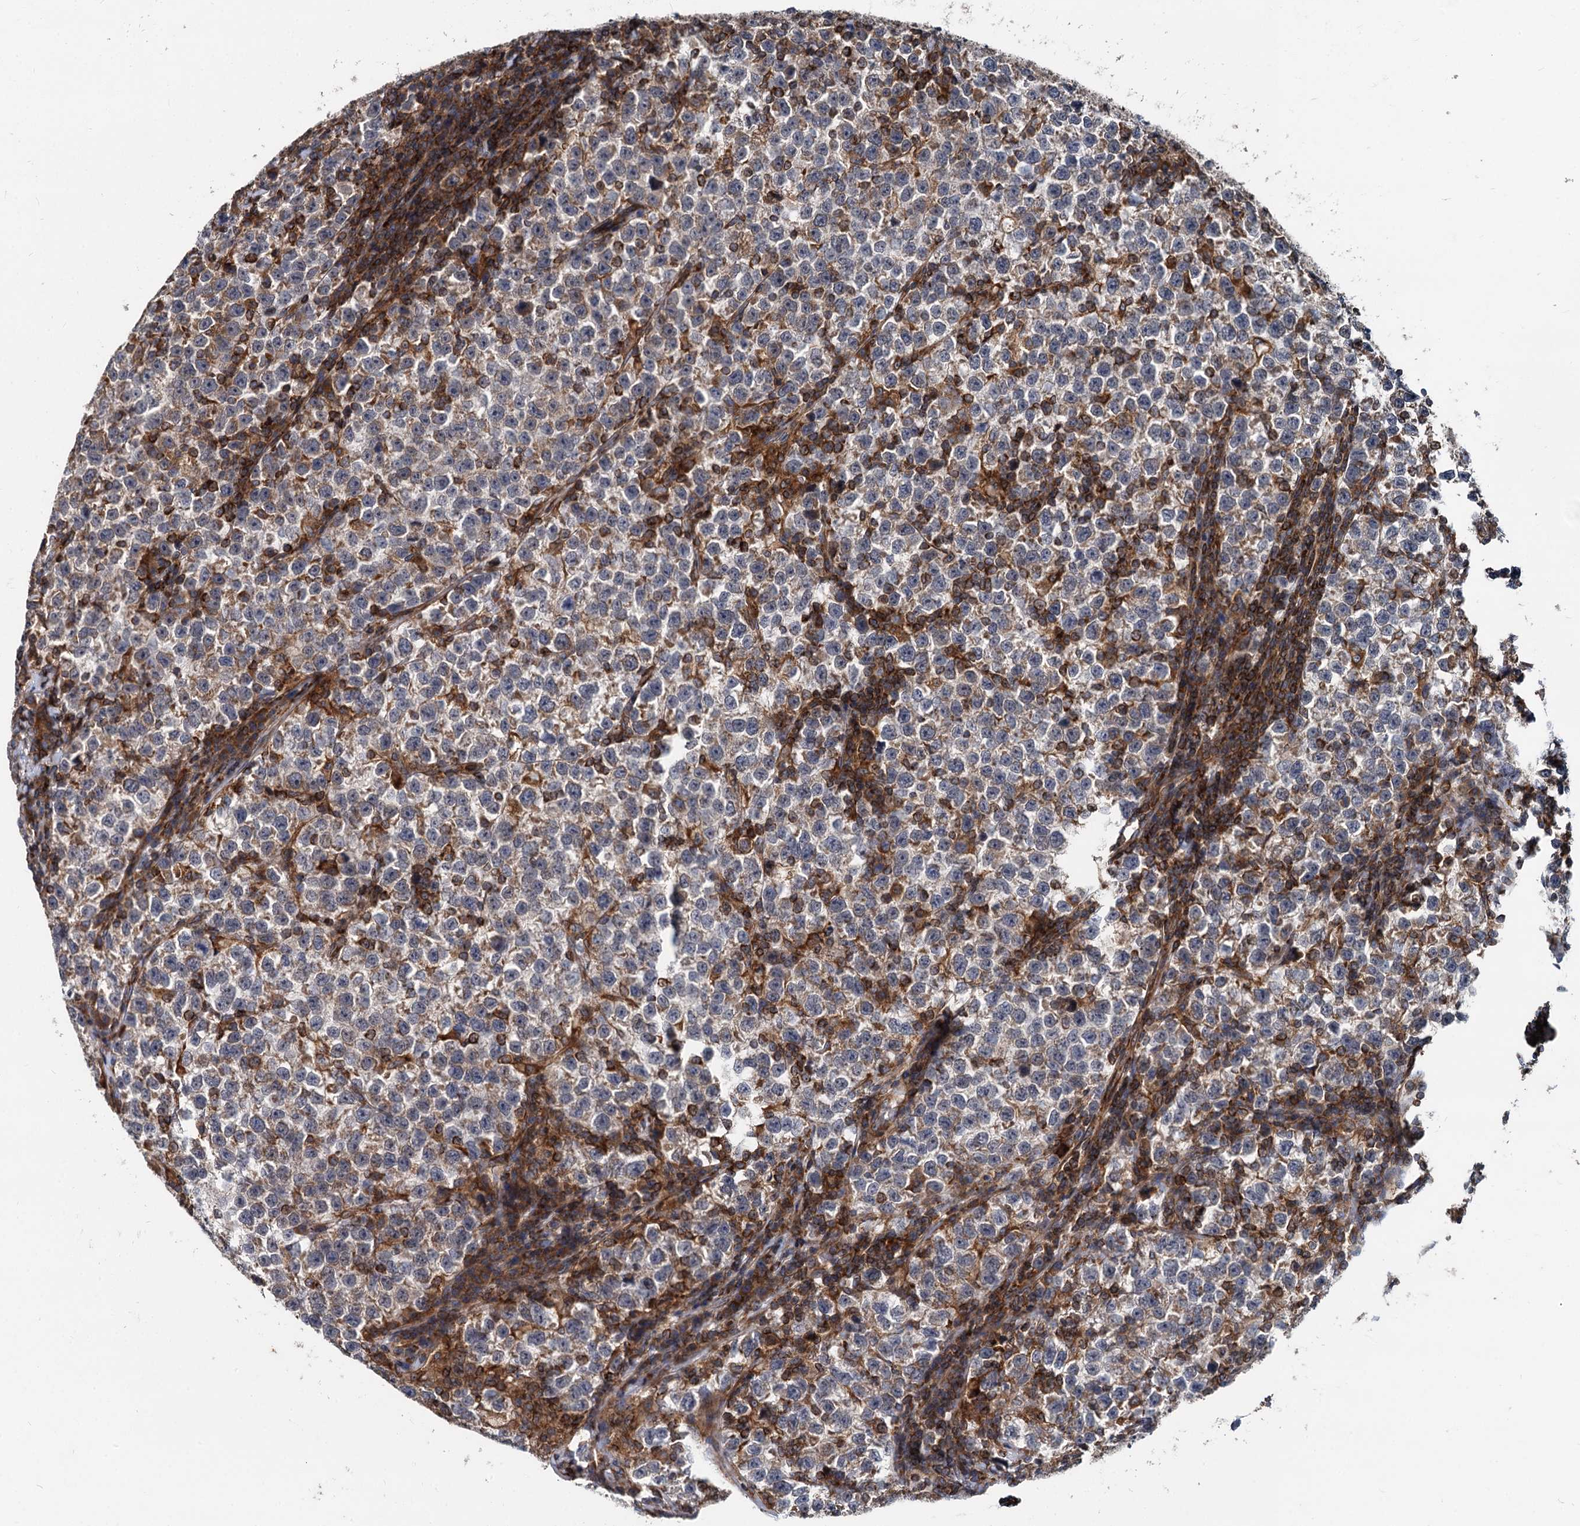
{"staining": {"intensity": "weak", "quantity": "<25%", "location": "cytoplasmic/membranous"}, "tissue": "testis cancer", "cell_type": "Tumor cells", "image_type": "cancer", "snomed": [{"axis": "morphology", "description": "Normal tissue, NOS"}, {"axis": "morphology", "description": "Seminoma, NOS"}, {"axis": "topography", "description": "Testis"}], "caption": "This is an IHC histopathology image of human testis cancer (seminoma). There is no expression in tumor cells.", "gene": "STIM1", "patient": {"sex": "male", "age": 43}}